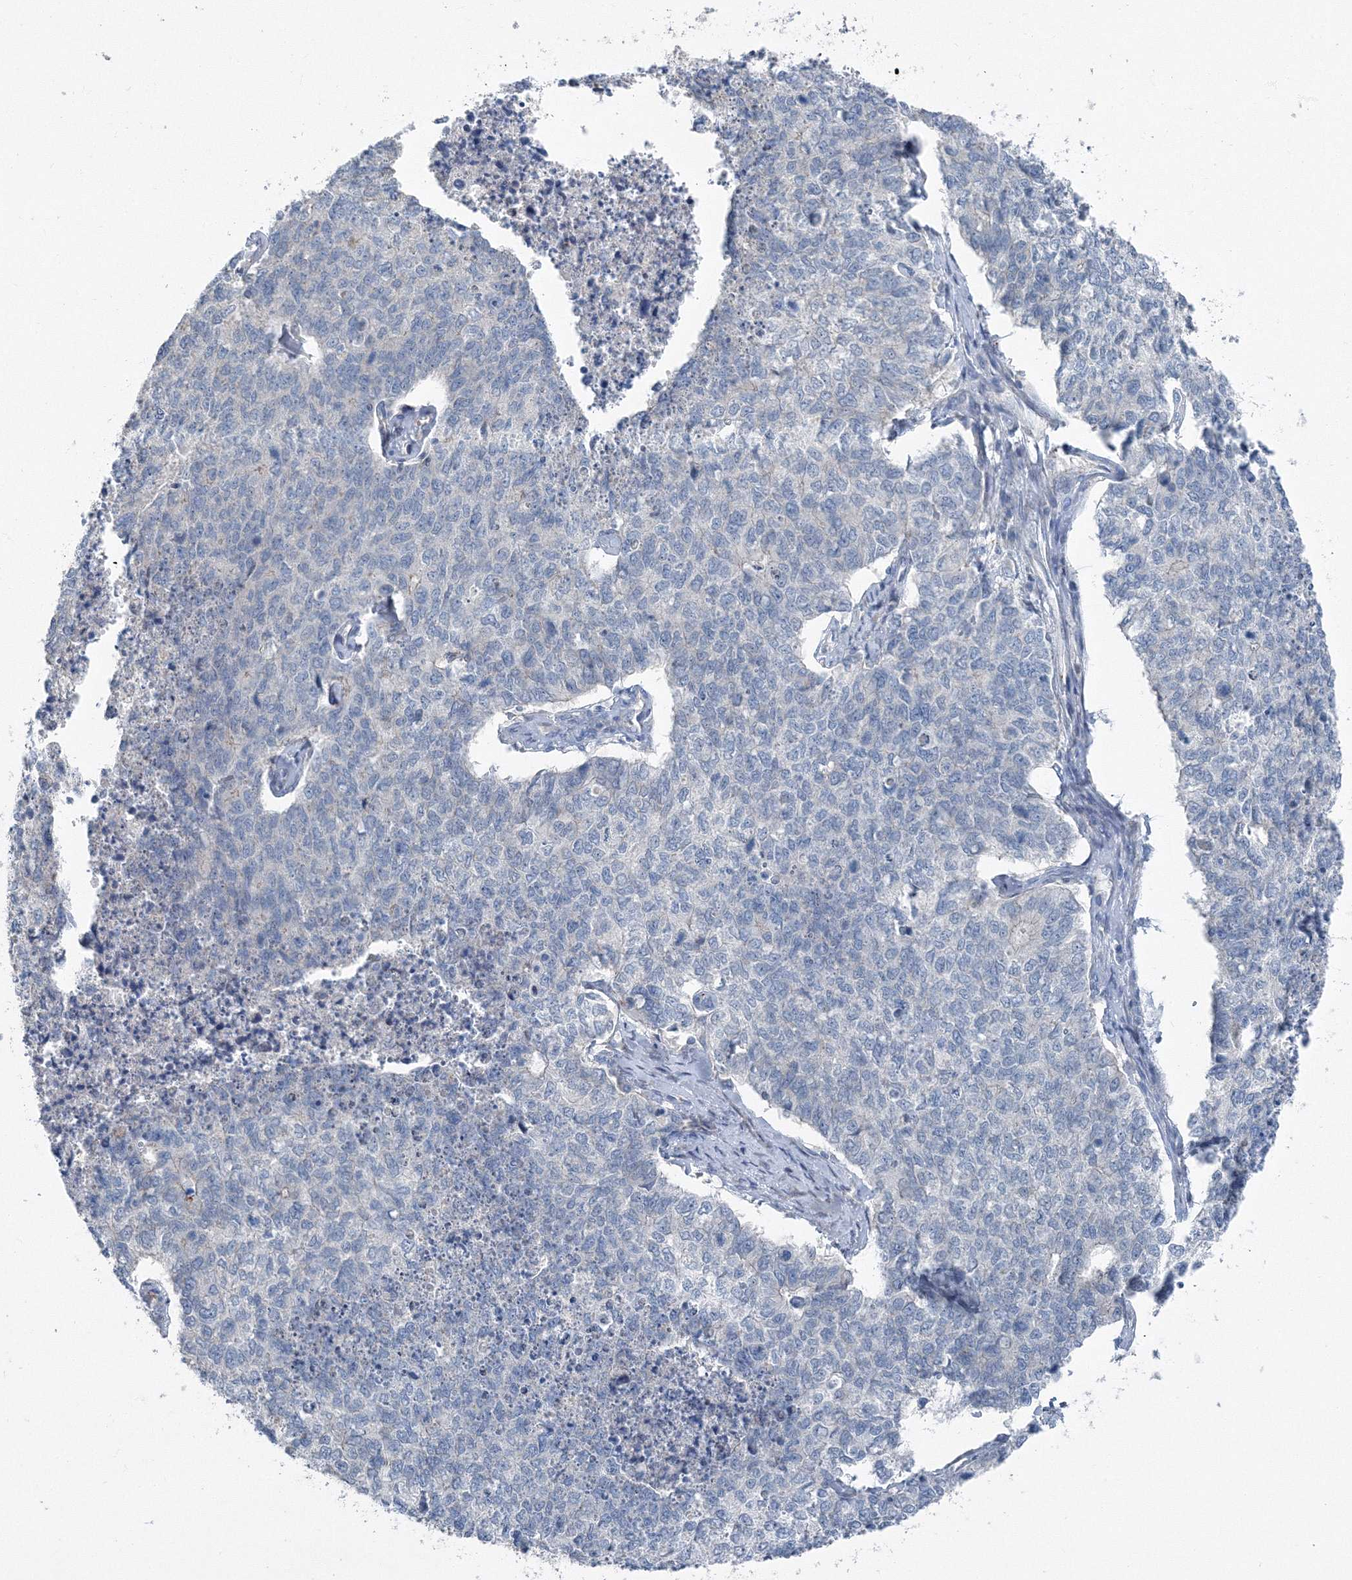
{"staining": {"intensity": "negative", "quantity": "none", "location": "none"}, "tissue": "cervical cancer", "cell_type": "Tumor cells", "image_type": "cancer", "snomed": [{"axis": "morphology", "description": "Squamous cell carcinoma, NOS"}, {"axis": "topography", "description": "Cervix"}], "caption": "This is an immunohistochemistry (IHC) image of human cervical cancer. There is no staining in tumor cells.", "gene": "AASDH", "patient": {"sex": "female", "age": 63}}